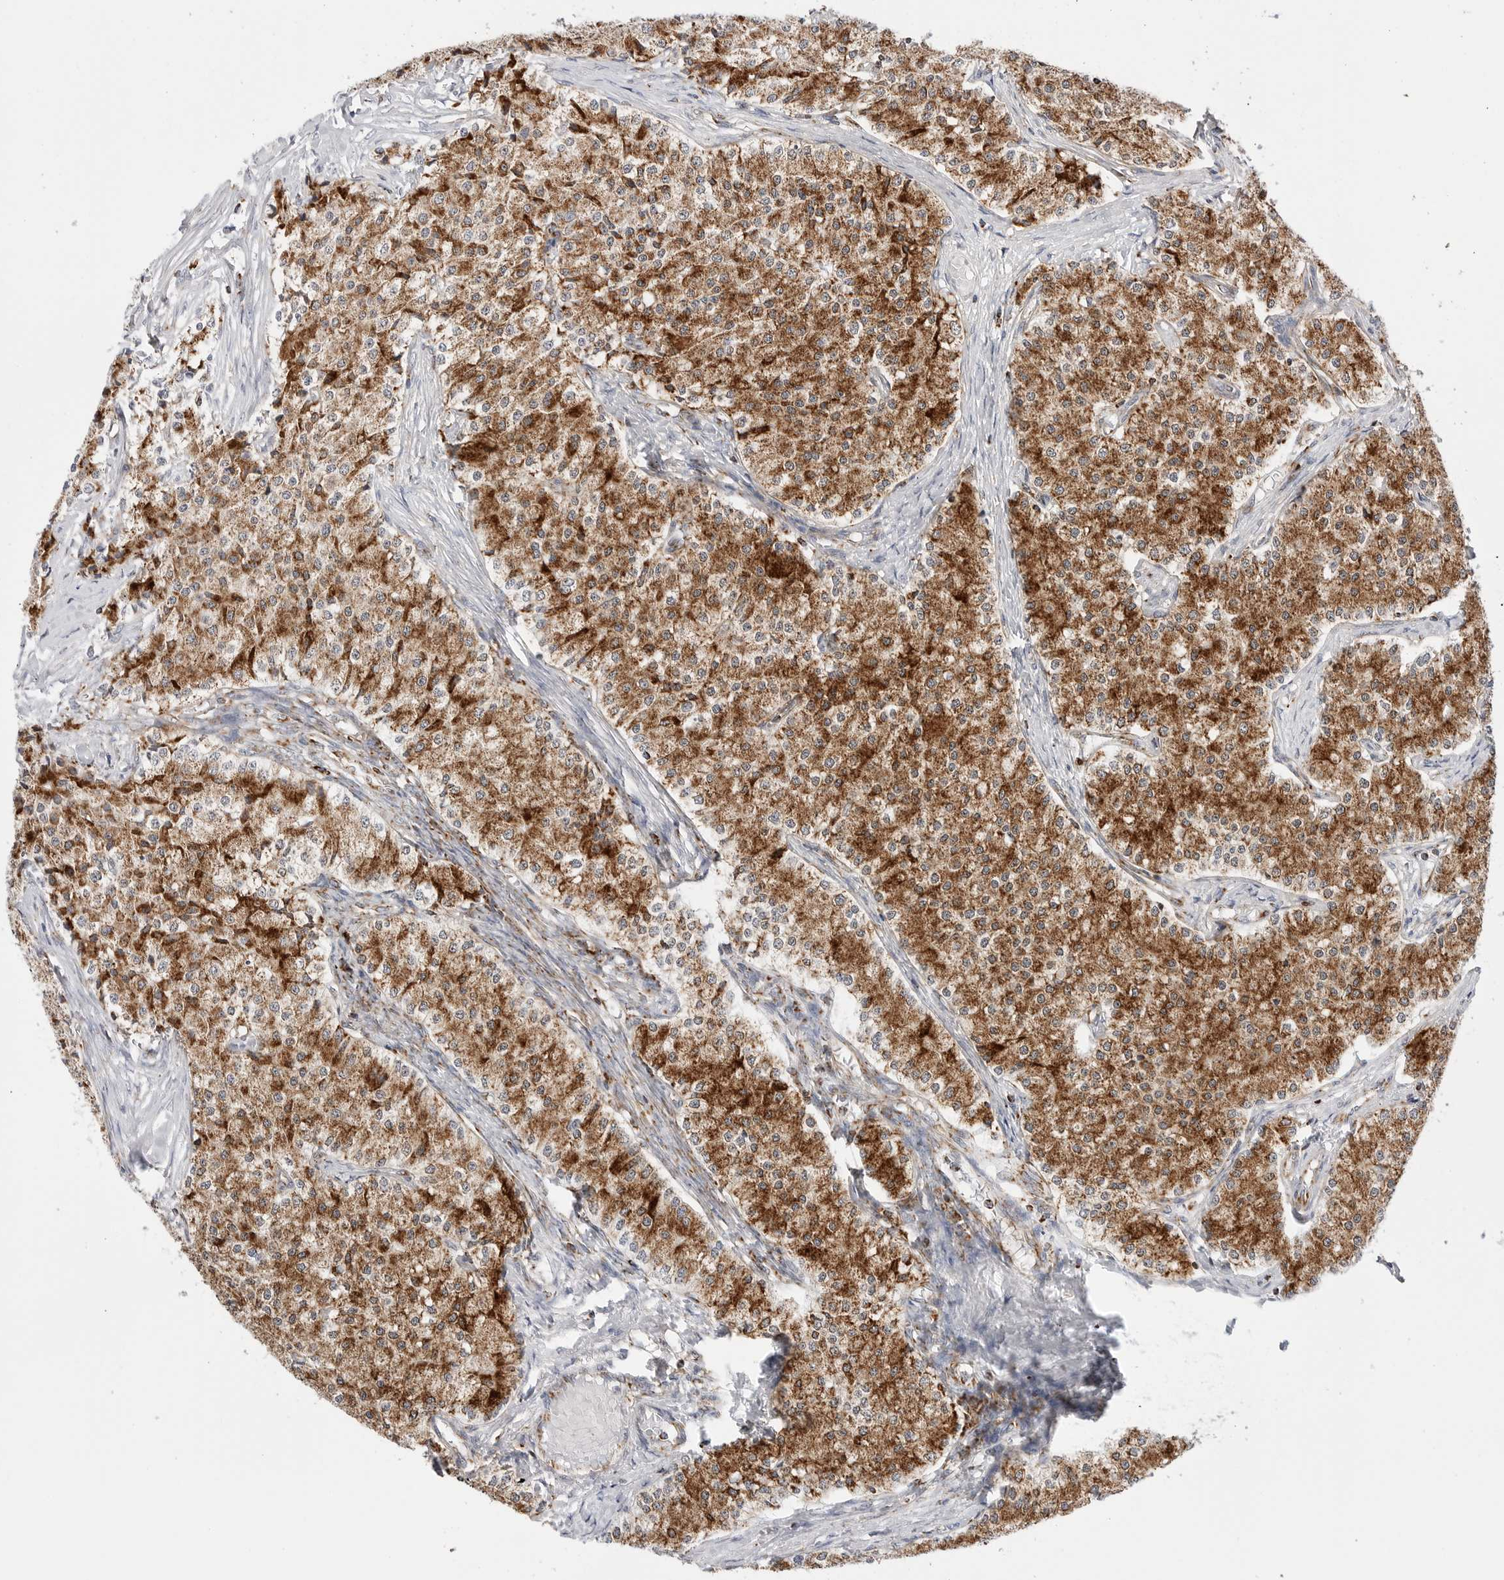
{"staining": {"intensity": "moderate", "quantity": ">75%", "location": "cytoplasmic/membranous"}, "tissue": "carcinoid", "cell_type": "Tumor cells", "image_type": "cancer", "snomed": [{"axis": "morphology", "description": "Carcinoid, malignant, NOS"}, {"axis": "topography", "description": "Colon"}], "caption": "Tumor cells exhibit moderate cytoplasmic/membranous expression in approximately >75% of cells in malignant carcinoid. (DAB IHC with brightfield microscopy, high magnification).", "gene": "ATP5IF1", "patient": {"sex": "female", "age": 52}}